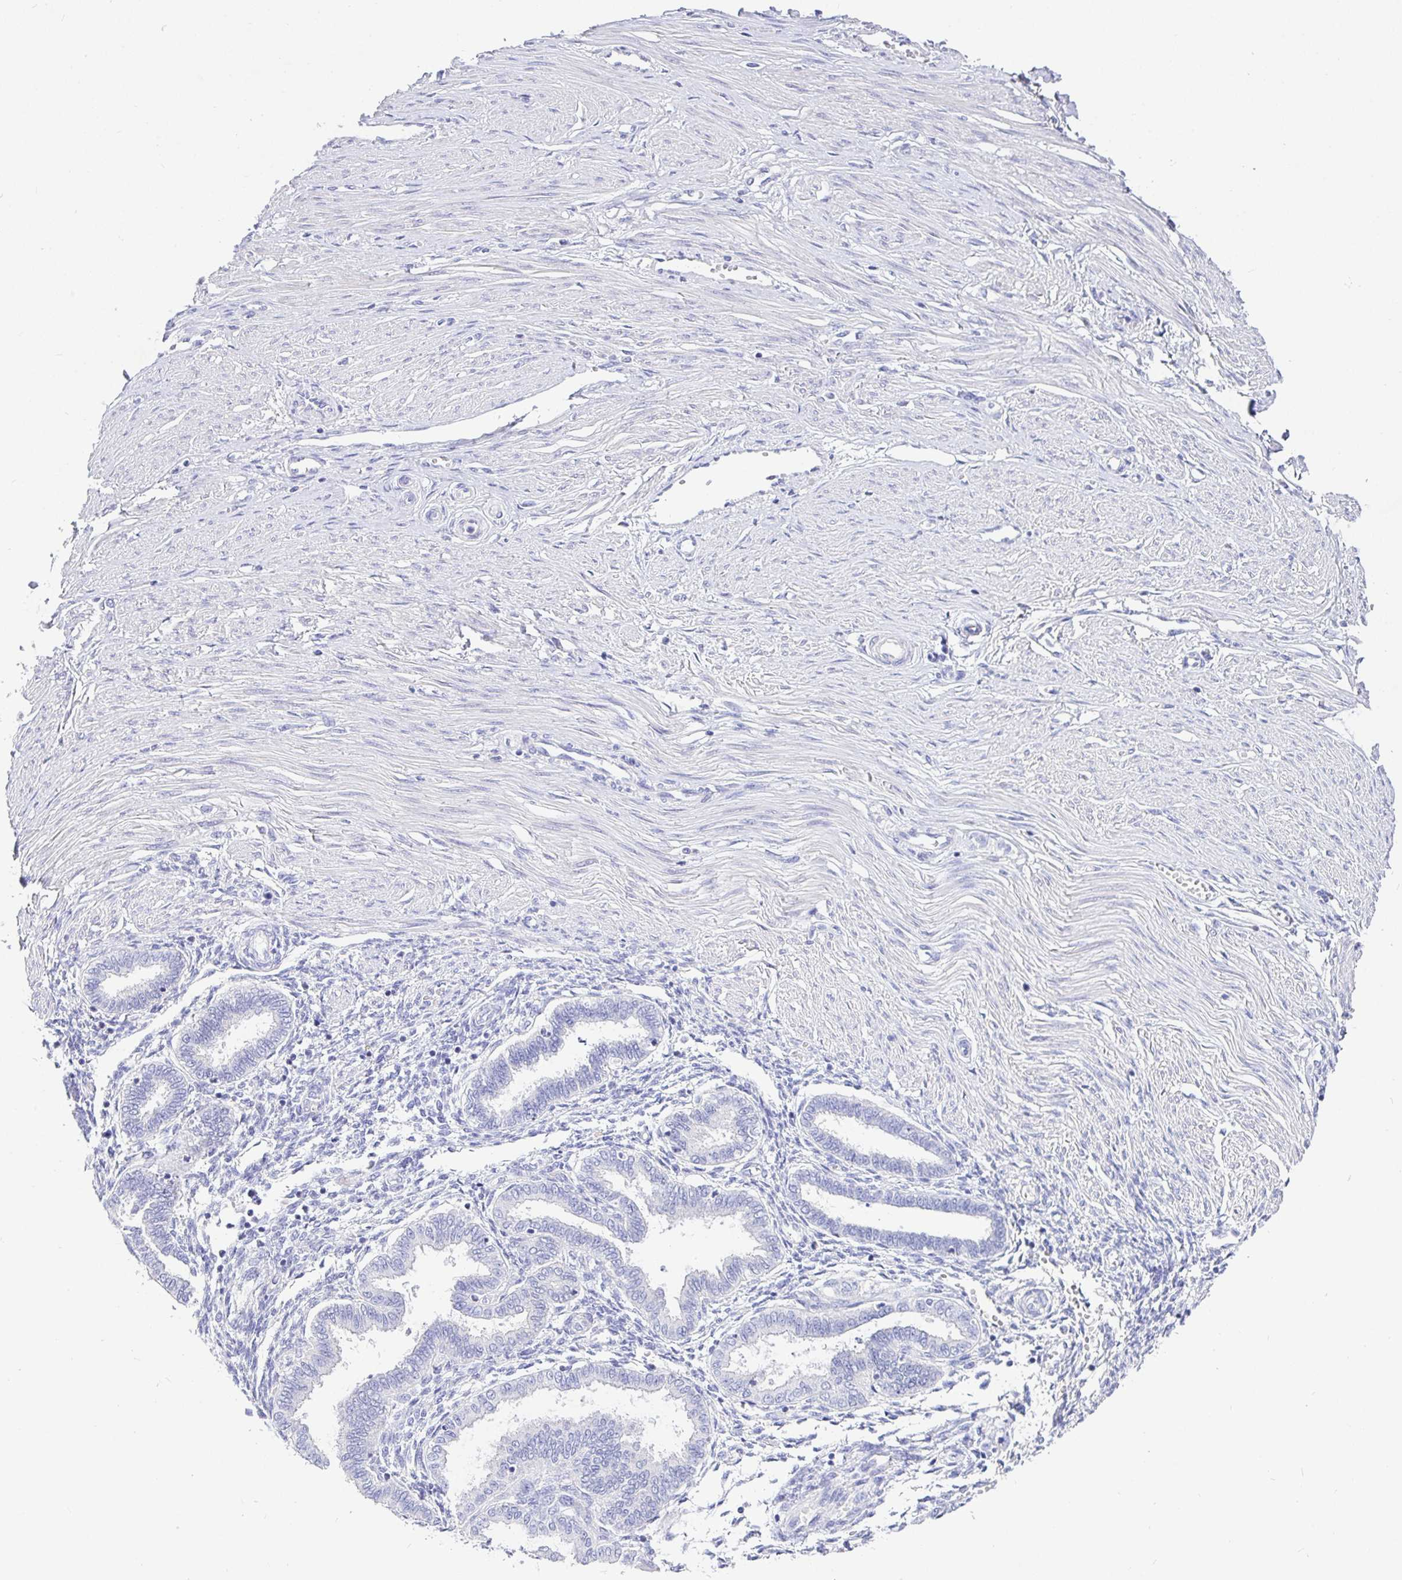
{"staining": {"intensity": "negative", "quantity": "none", "location": "none"}, "tissue": "endometrium", "cell_type": "Cells in endometrial stroma", "image_type": "normal", "snomed": [{"axis": "morphology", "description": "Normal tissue, NOS"}, {"axis": "topography", "description": "Endometrium"}], "caption": "Immunohistochemistry of benign endometrium displays no expression in cells in endometrial stroma. Nuclei are stained in blue.", "gene": "TPTE", "patient": {"sex": "female", "age": 33}}